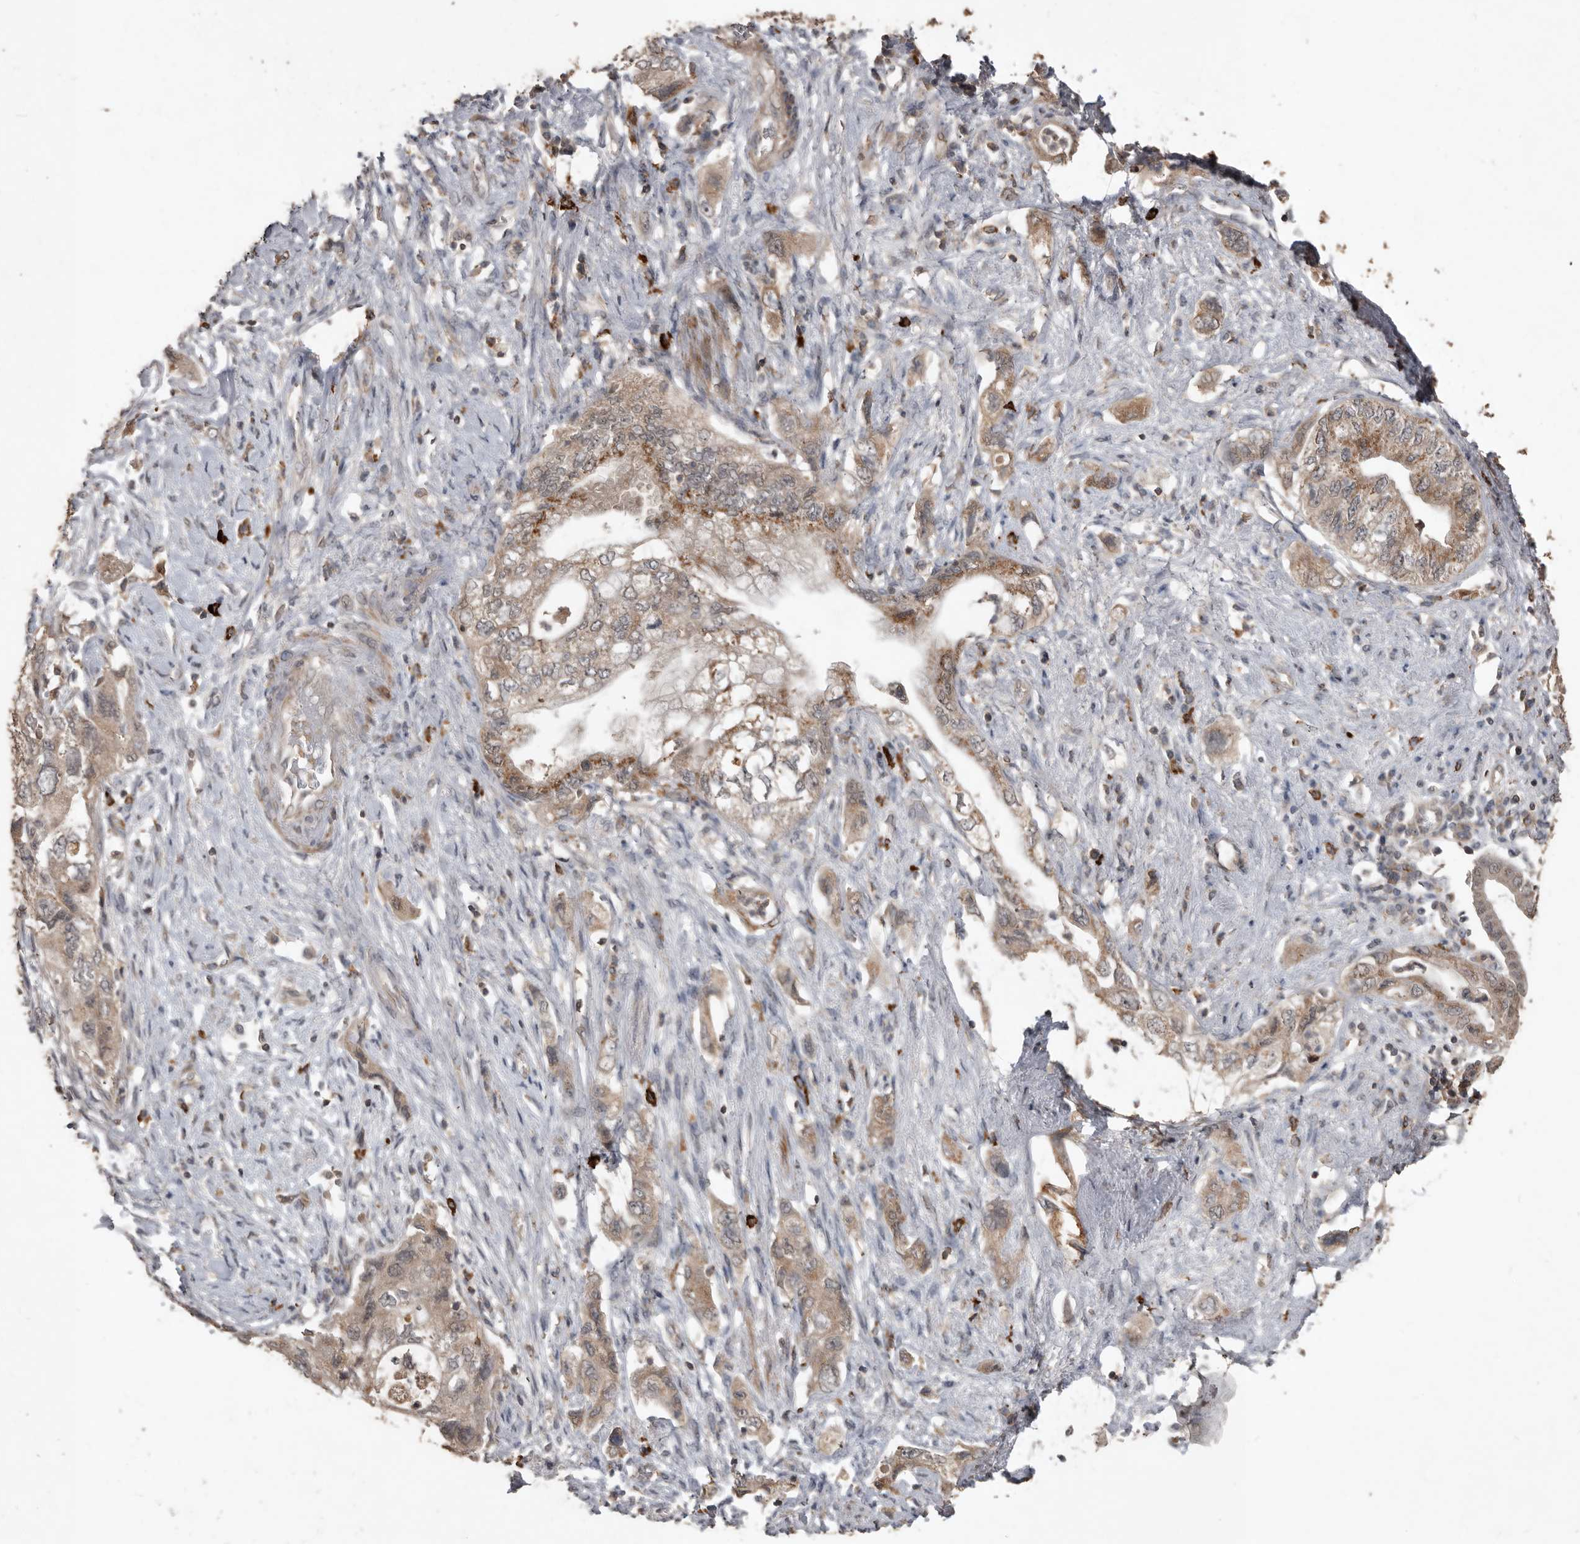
{"staining": {"intensity": "moderate", "quantity": ">75%", "location": "cytoplasmic/membranous"}, "tissue": "pancreatic cancer", "cell_type": "Tumor cells", "image_type": "cancer", "snomed": [{"axis": "morphology", "description": "Adenocarcinoma, NOS"}, {"axis": "topography", "description": "Pancreas"}], "caption": "Immunohistochemical staining of human pancreatic cancer displays medium levels of moderate cytoplasmic/membranous protein positivity in approximately >75% of tumor cells.", "gene": "BAMBI", "patient": {"sex": "female", "age": 73}}